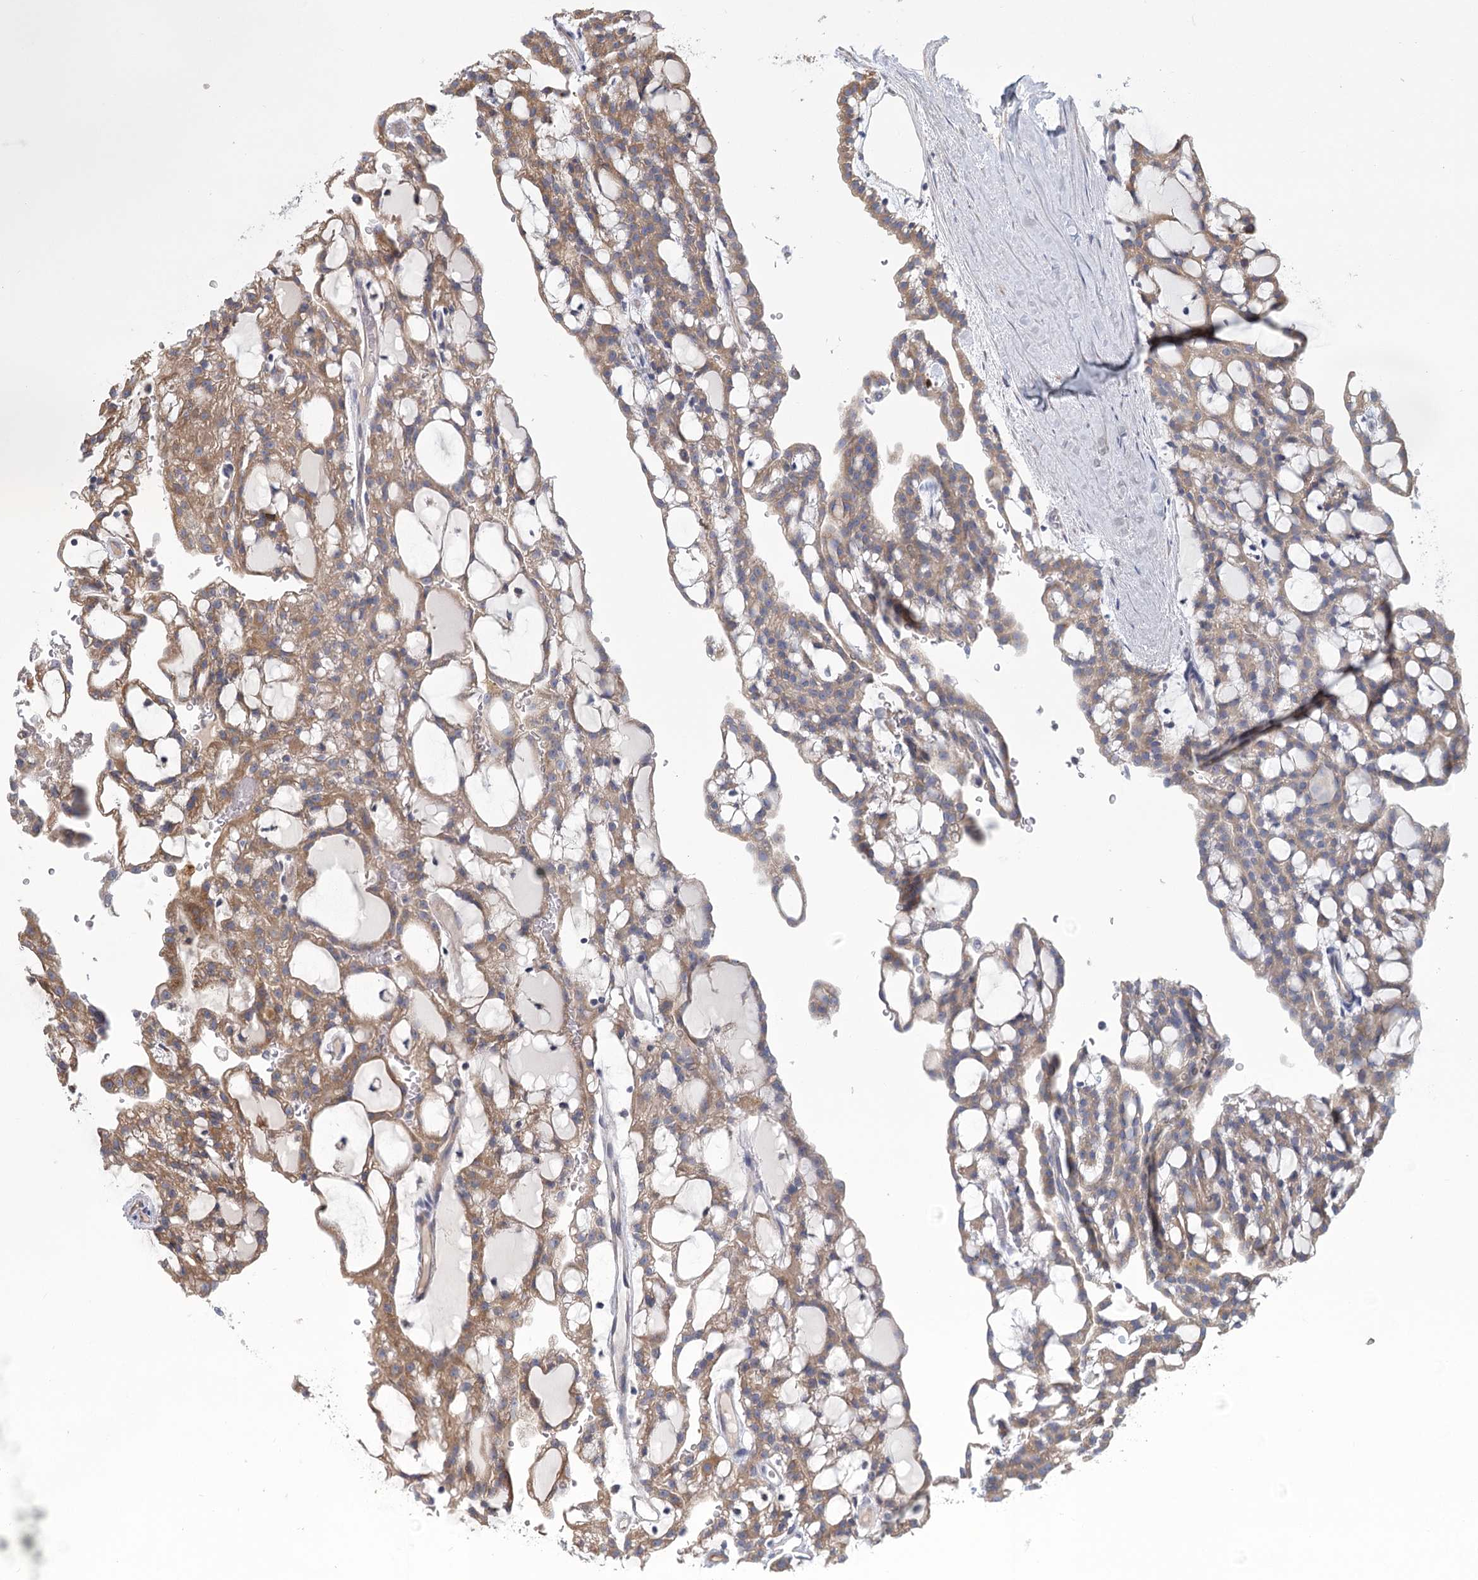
{"staining": {"intensity": "moderate", "quantity": "25%-75%", "location": "cytoplasmic/membranous"}, "tissue": "renal cancer", "cell_type": "Tumor cells", "image_type": "cancer", "snomed": [{"axis": "morphology", "description": "Adenocarcinoma, NOS"}, {"axis": "topography", "description": "Kidney"}], "caption": "Immunohistochemical staining of human renal cancer shows medium levels of moderate cytoplasmic/membranous expression in approximately 25%-75% of tumor cells.", "gene": "CNTLN", "patient": {"sex": "male", "age": 63}}